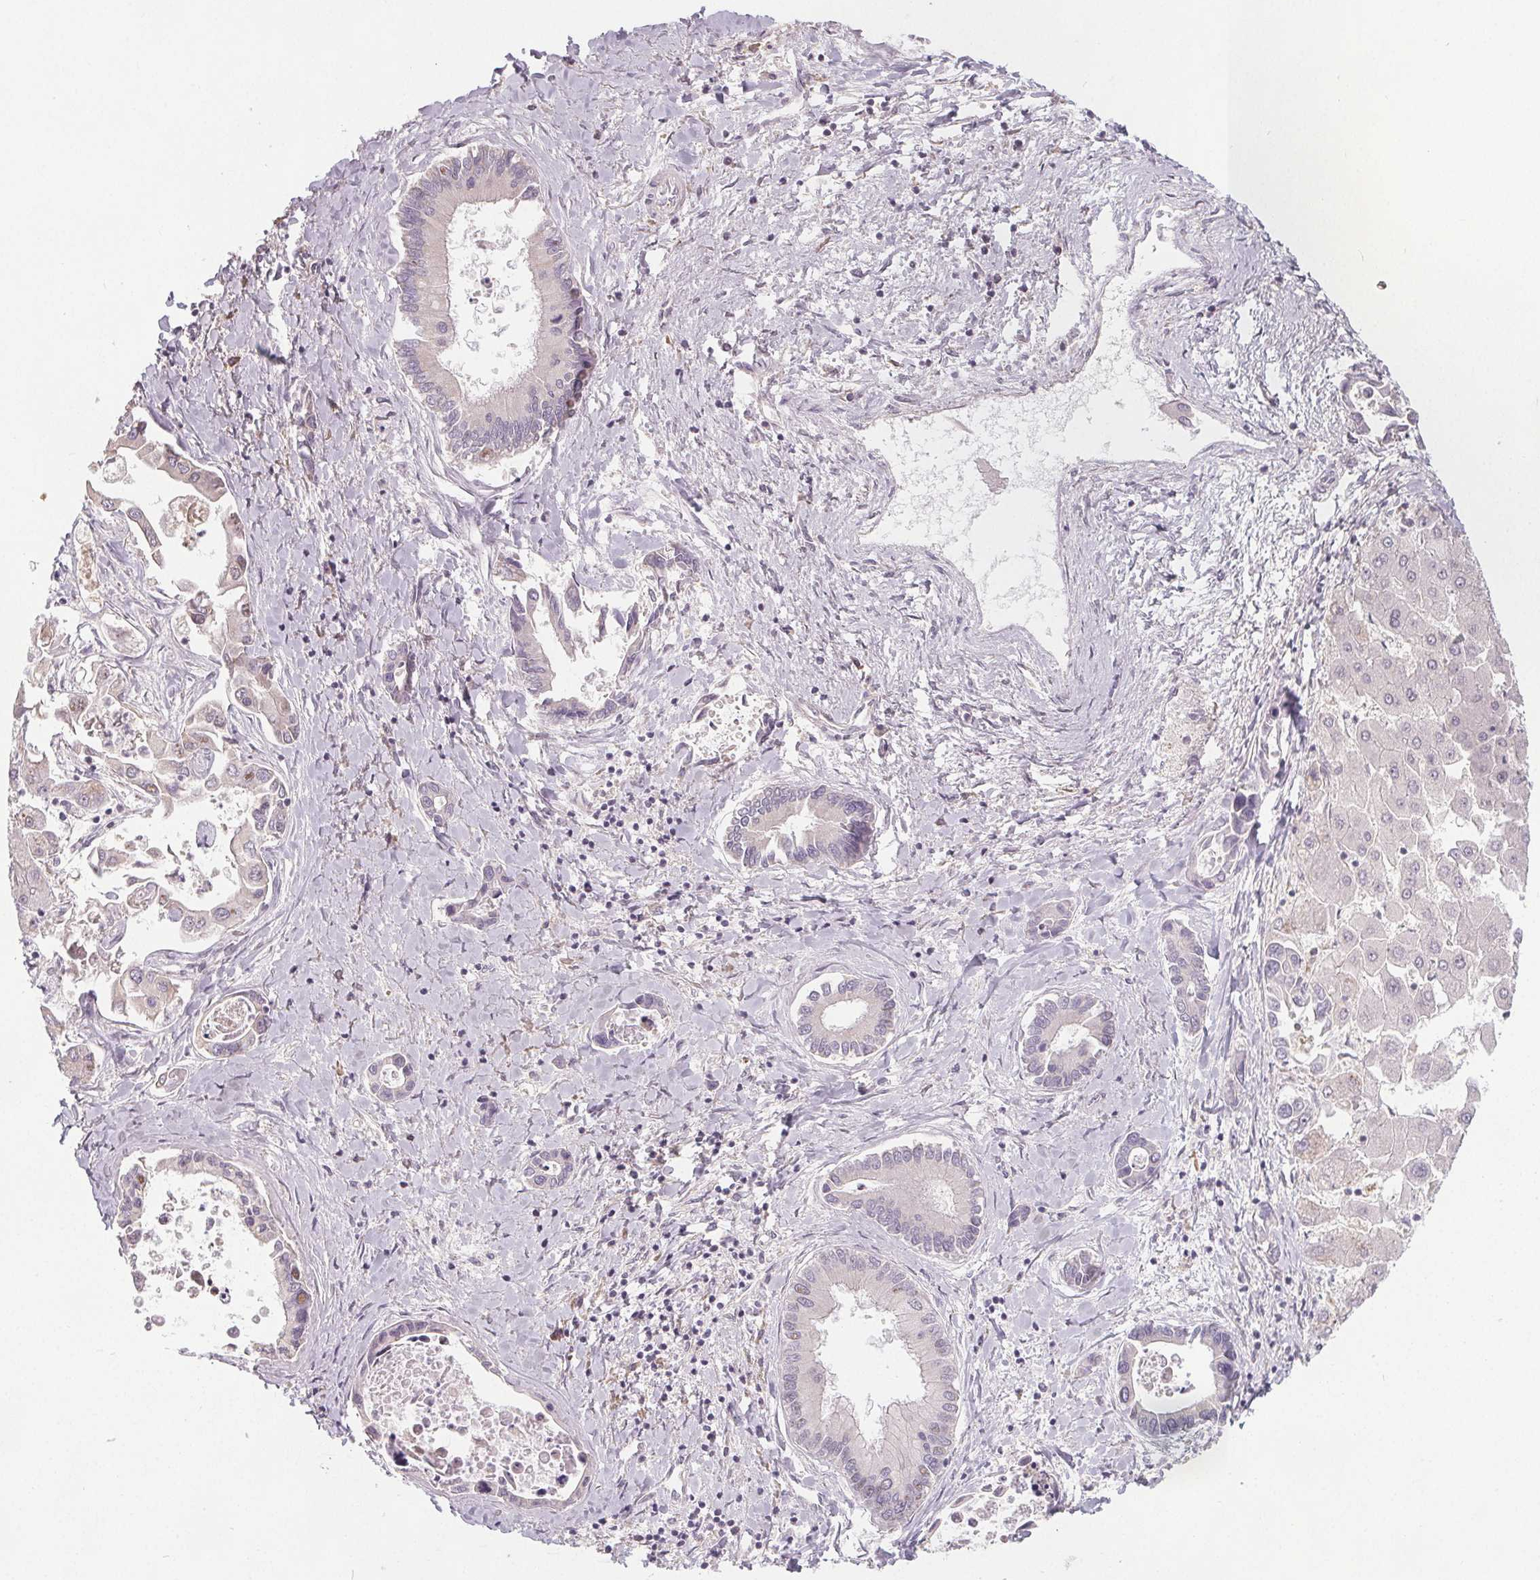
{"staining": {"intensity": "negative", "quantity": "none", "location": "none"}, "tissue": "liver cancer", "cell_type": "Tumor cells", "image_type": "cancer", "snomed": [{"axis": "morphology", "description": "Cholangiocarcinoma"}, {"axis": "topography", "description": "Liver"}], "caption": "Immunohistochemistry (IHC) micrograph of cholangiocarcinoma (liver) stained for a protein (brown), which reveals no positivity in tumor cells. (DAB IHC with hematoxylin counter stain).", "gene": "SLC26A2", "patient": {"sex": "male", "age": 66}}